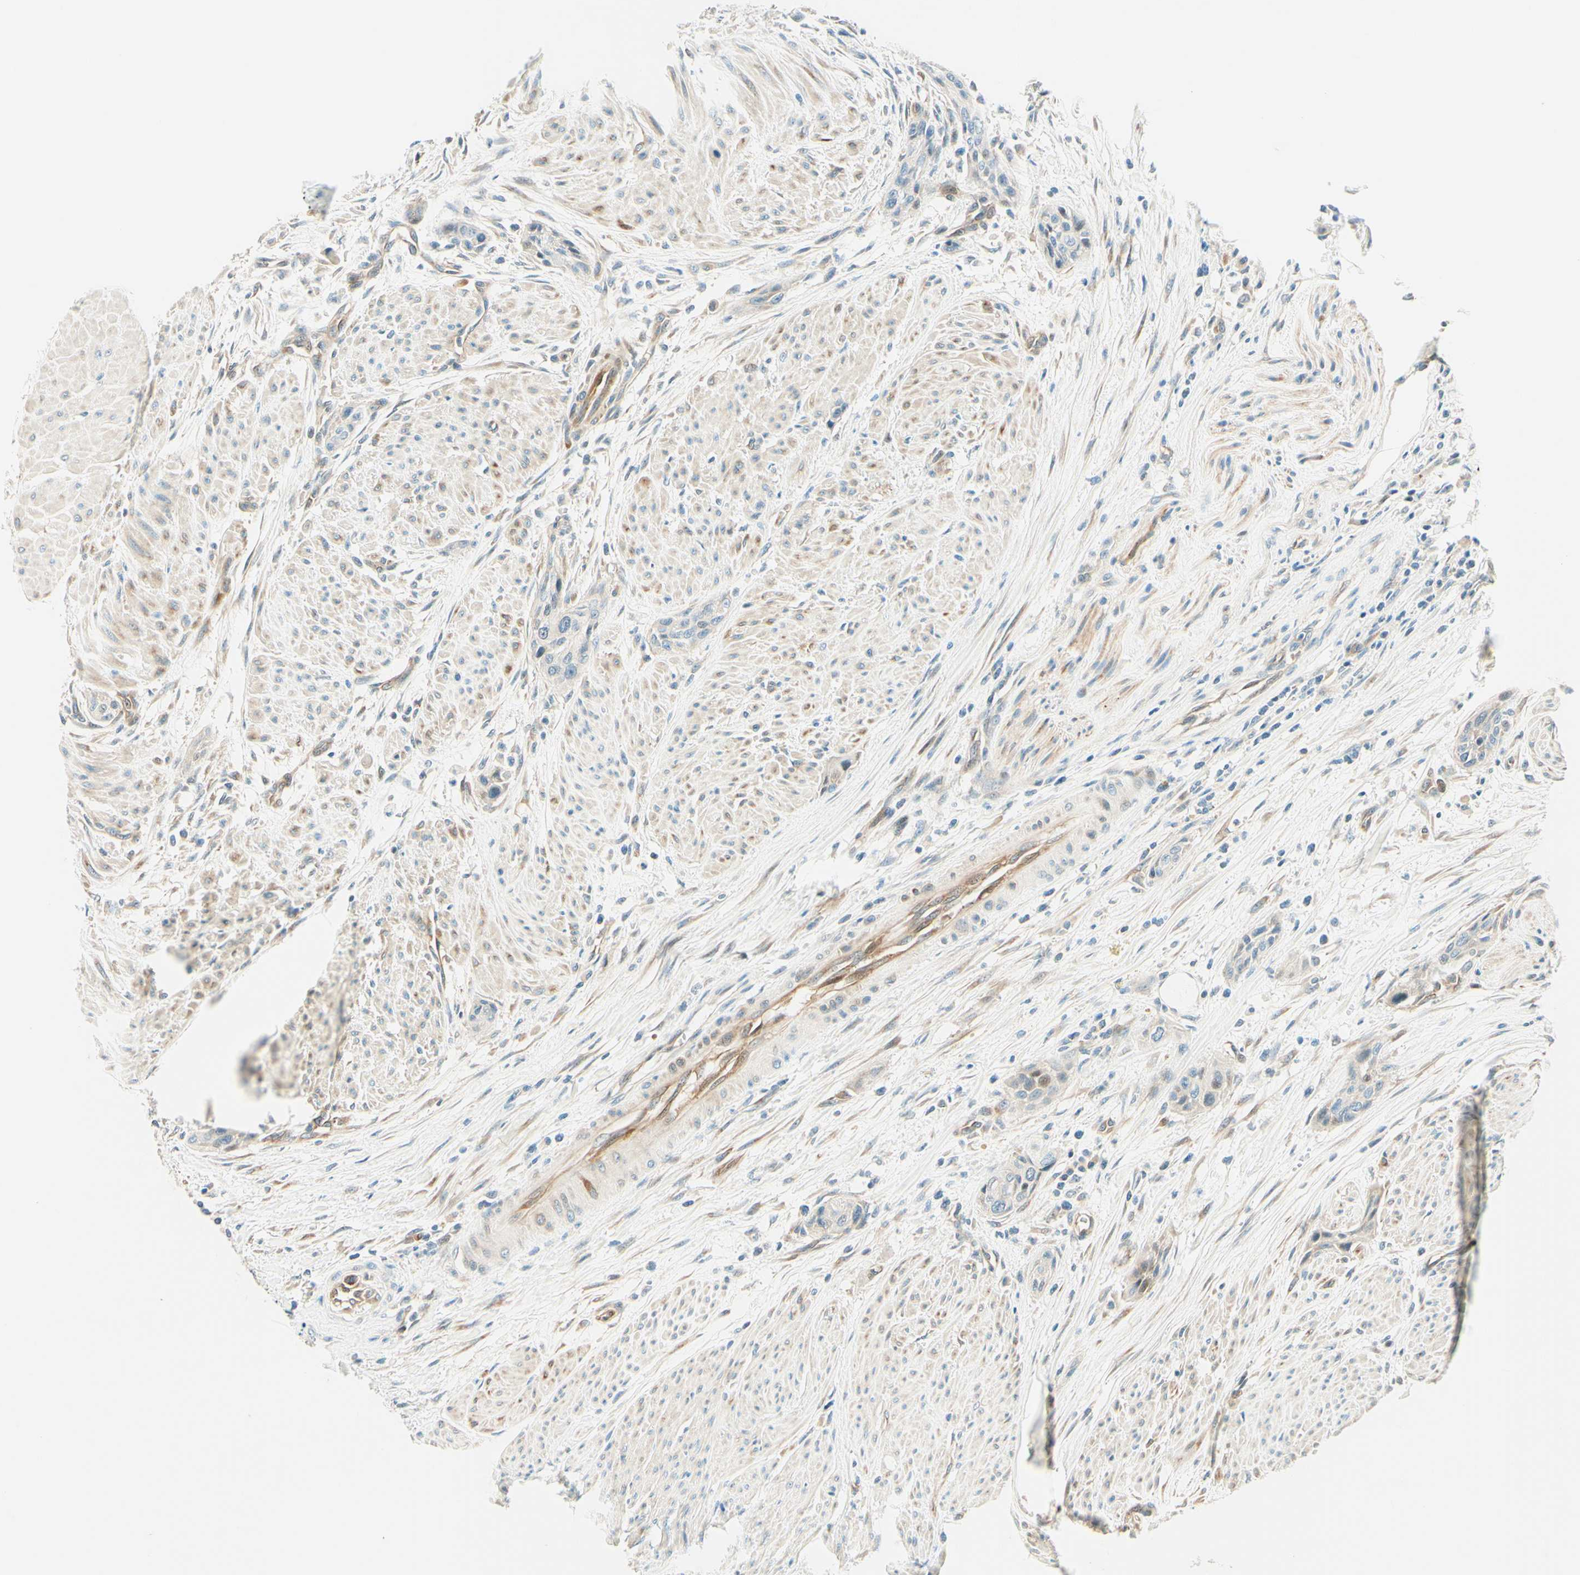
{"staining": {"intensity": "weak", "quantity": "25%-75%", "location": "cytoplasmic/membranous,nuclear"}, "tissue": "urothelial cancer", "cell_type": "Tumor cells", "image_type": "cancer", "snomed": [{"axis": "morphology", "description": "Urothelial carcinoma, High grade"}, {"axis": "topography", "description": "Urinary bladder"}], "caption": "This is a histology image of immunohistochemistry staining of urothelial cancer, which shows weak expression in the cytoplasmic/membranous and nuclear of tumor cells.", "gene": "TAOK2", "patient": {"sex": "male", "age": 35}}